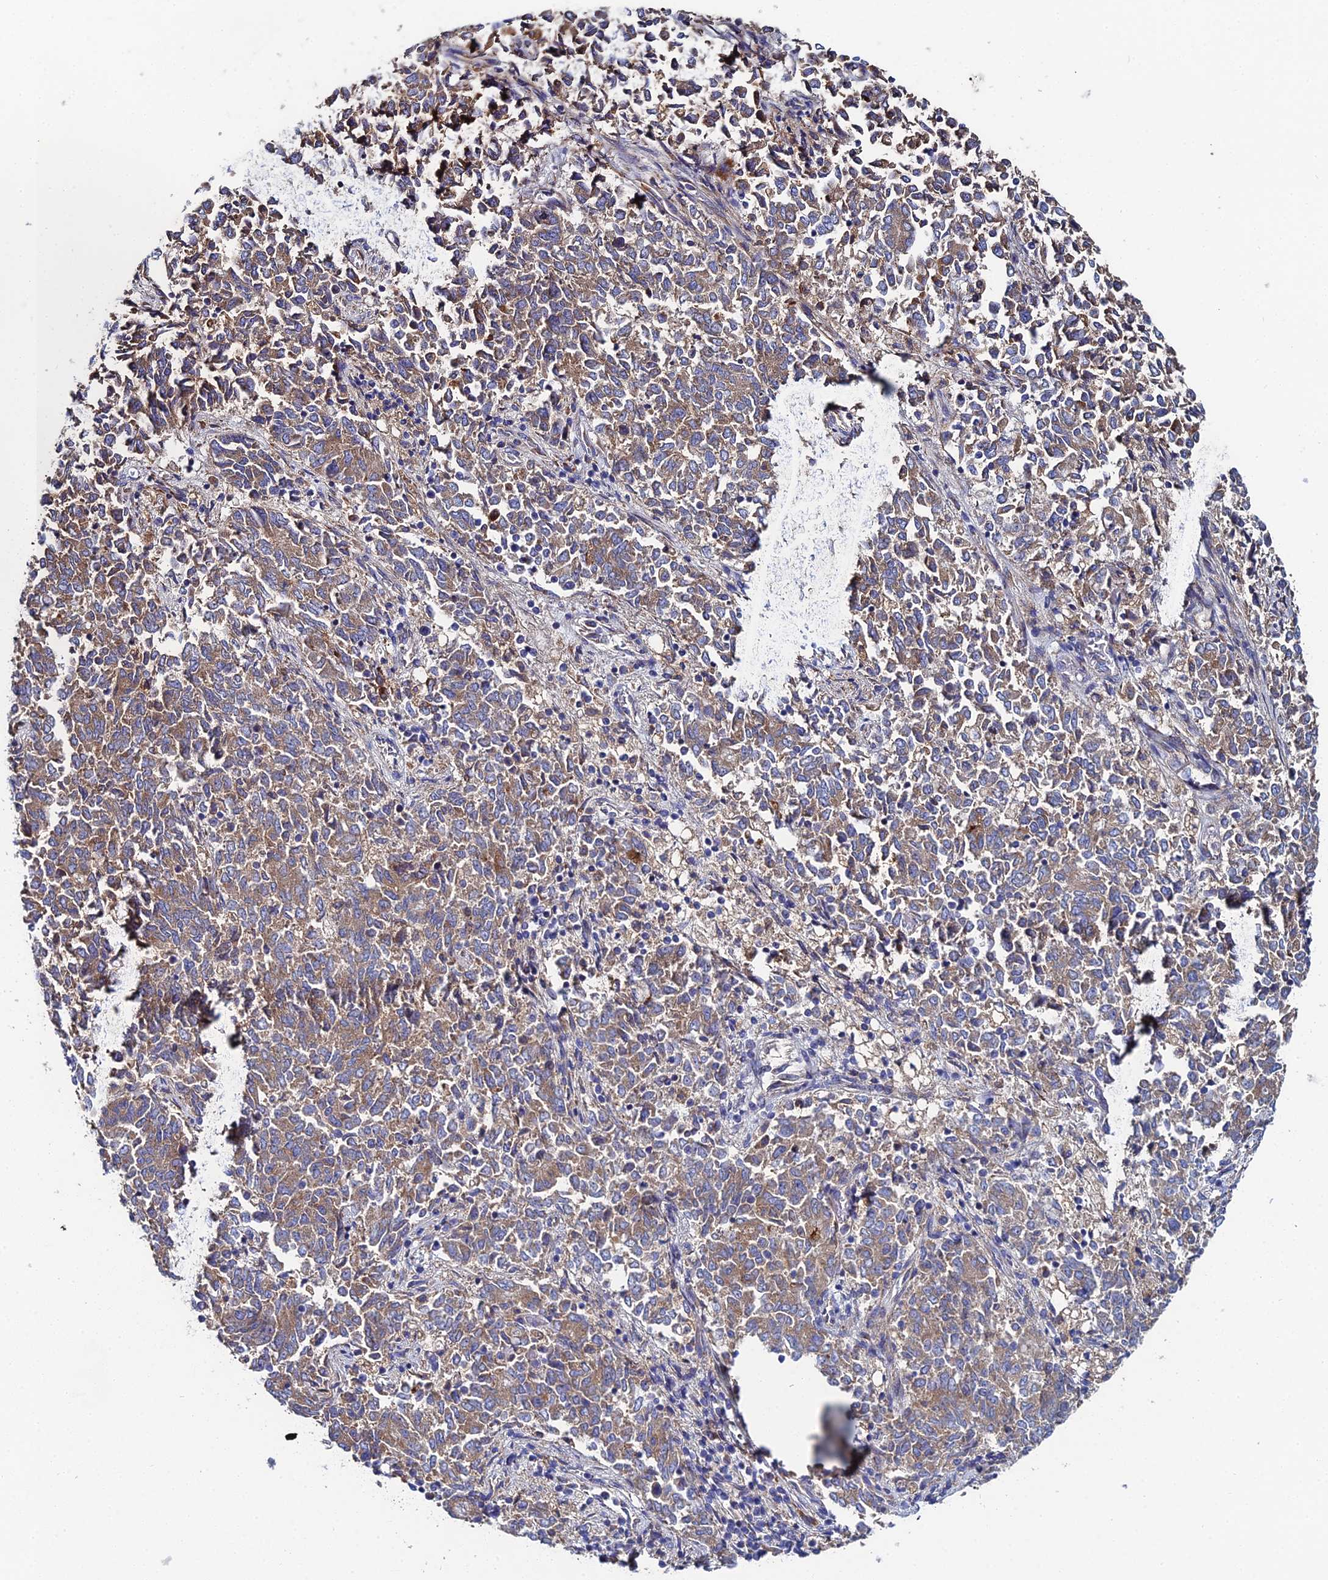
{"staining": {"intensity": "moderate", "quantity": ">75%", "location": "cytoplasmic/membranous"}, "tissue": "endometrial cancer", "cell_type": "Tumor cells", "image_type": "cancer", "snomed": [{"axis": "morphology", "description": "Adenocarcinoma, NOS"}, {"axis": "topography", "description": "Endometrium"}], "caption": "This image displays immunohistochemistry (IHC) staining of adenocarcinoma (endometrial), with medium moderate cytoplasmic/membranous expression in approximately >75% of tumor cells.", "gene": "CLCN3", "patient": {"sex": "female", "age": 80}}